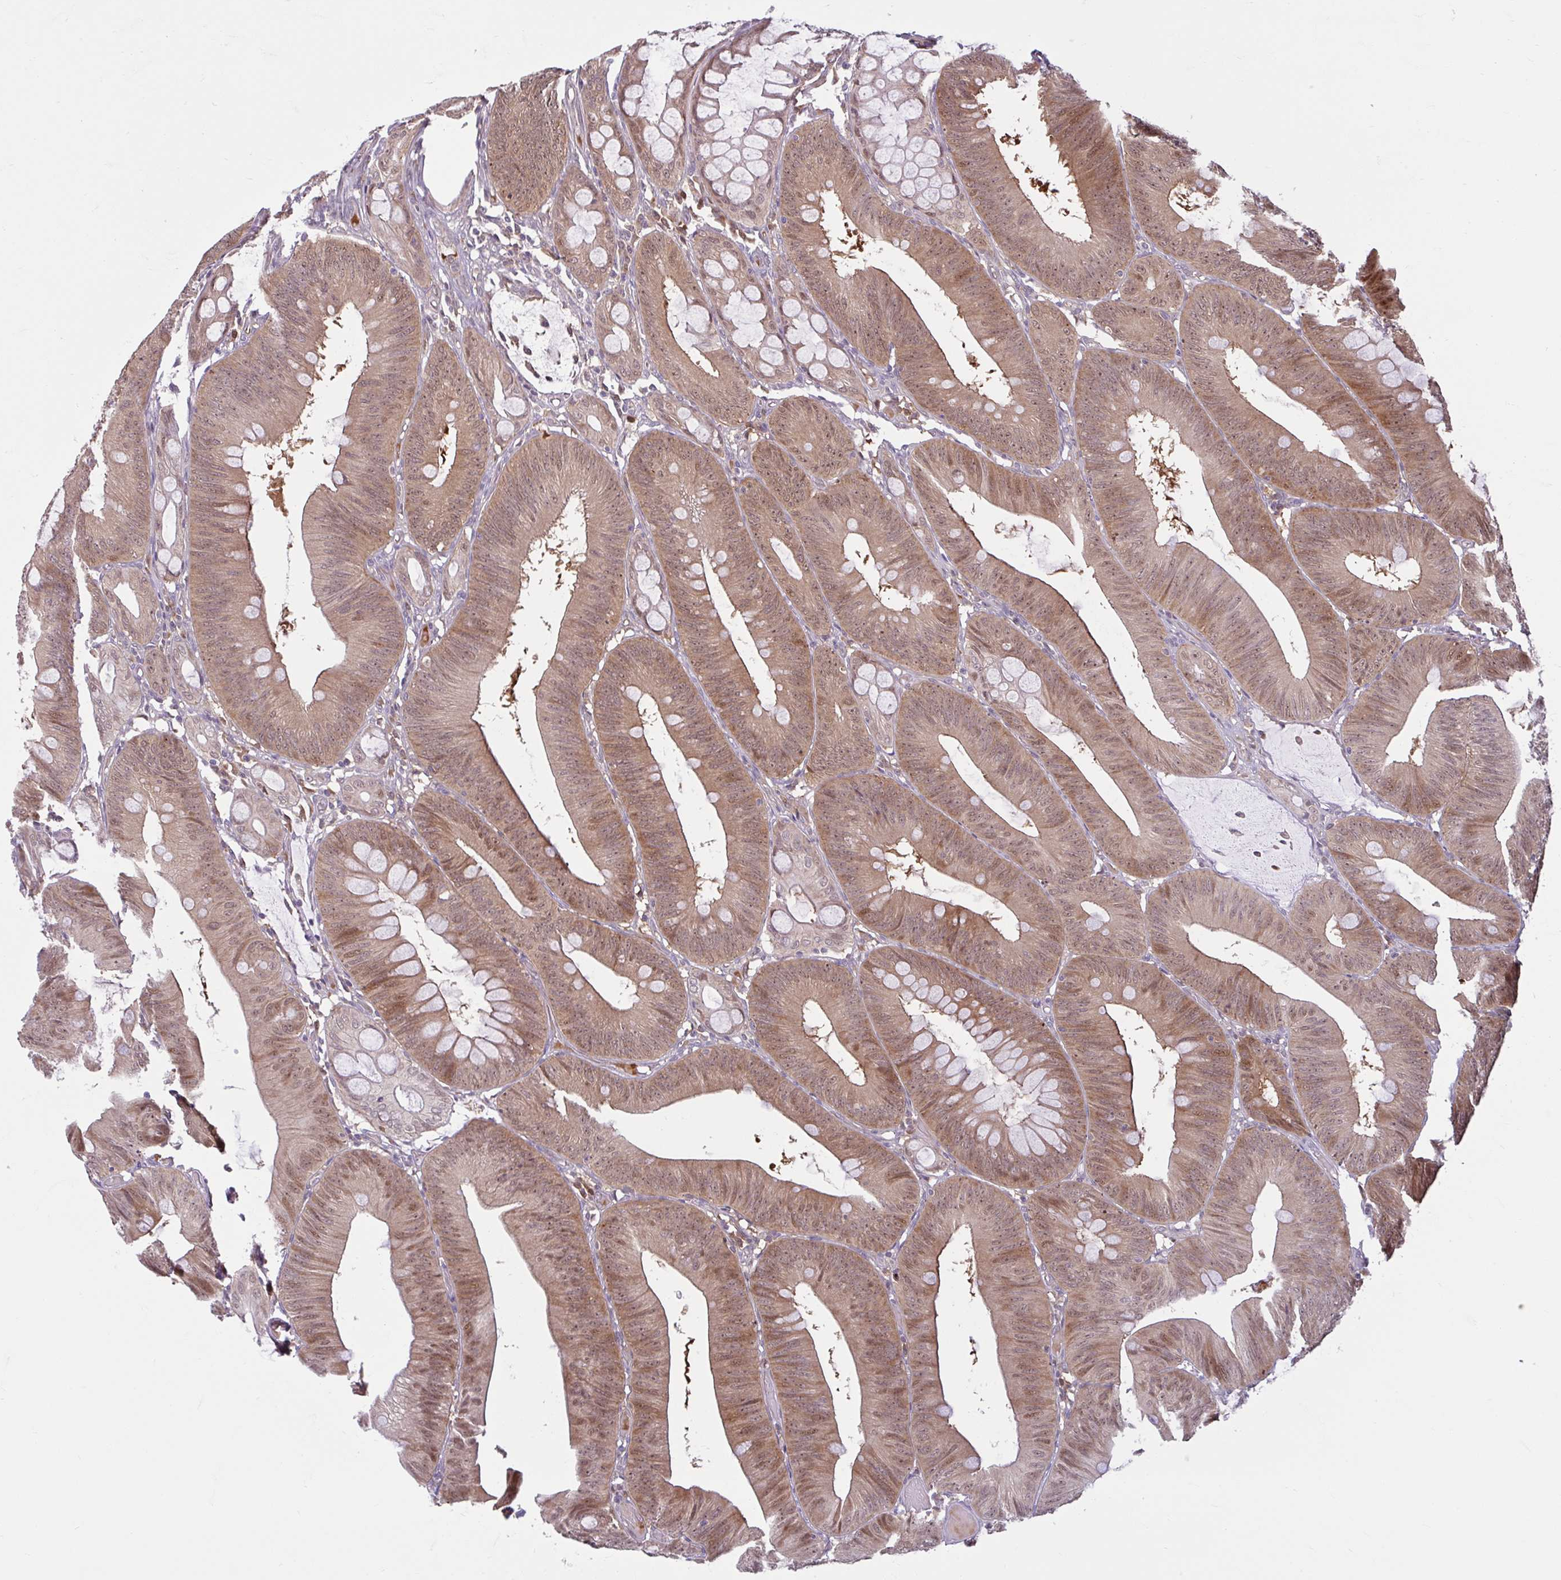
{"staining": {"intensity": "moderate", "quantity": ">75%", "location": "cytoplasmic/membranous,nuclear"}, "tissue": "colorectal cancer", "cell_type": "Tumor cells", "image_type": "cancer", "snomed": [{"axis": "morphology", "description": "Adenocarcinoma, NOS"}, {"axis": "topography", "description": "Colon"}], "caption": "Immunohistochemistry histopathology image of colorectal cancer stained for a protein (brown), which demonstrates medium levels of moderate cytoplasmic/membranous and nuclear positivity in approximately >75% of tumor cells.", "gene": "HMBS", "patient": {"sex": "male", "age": 84}}